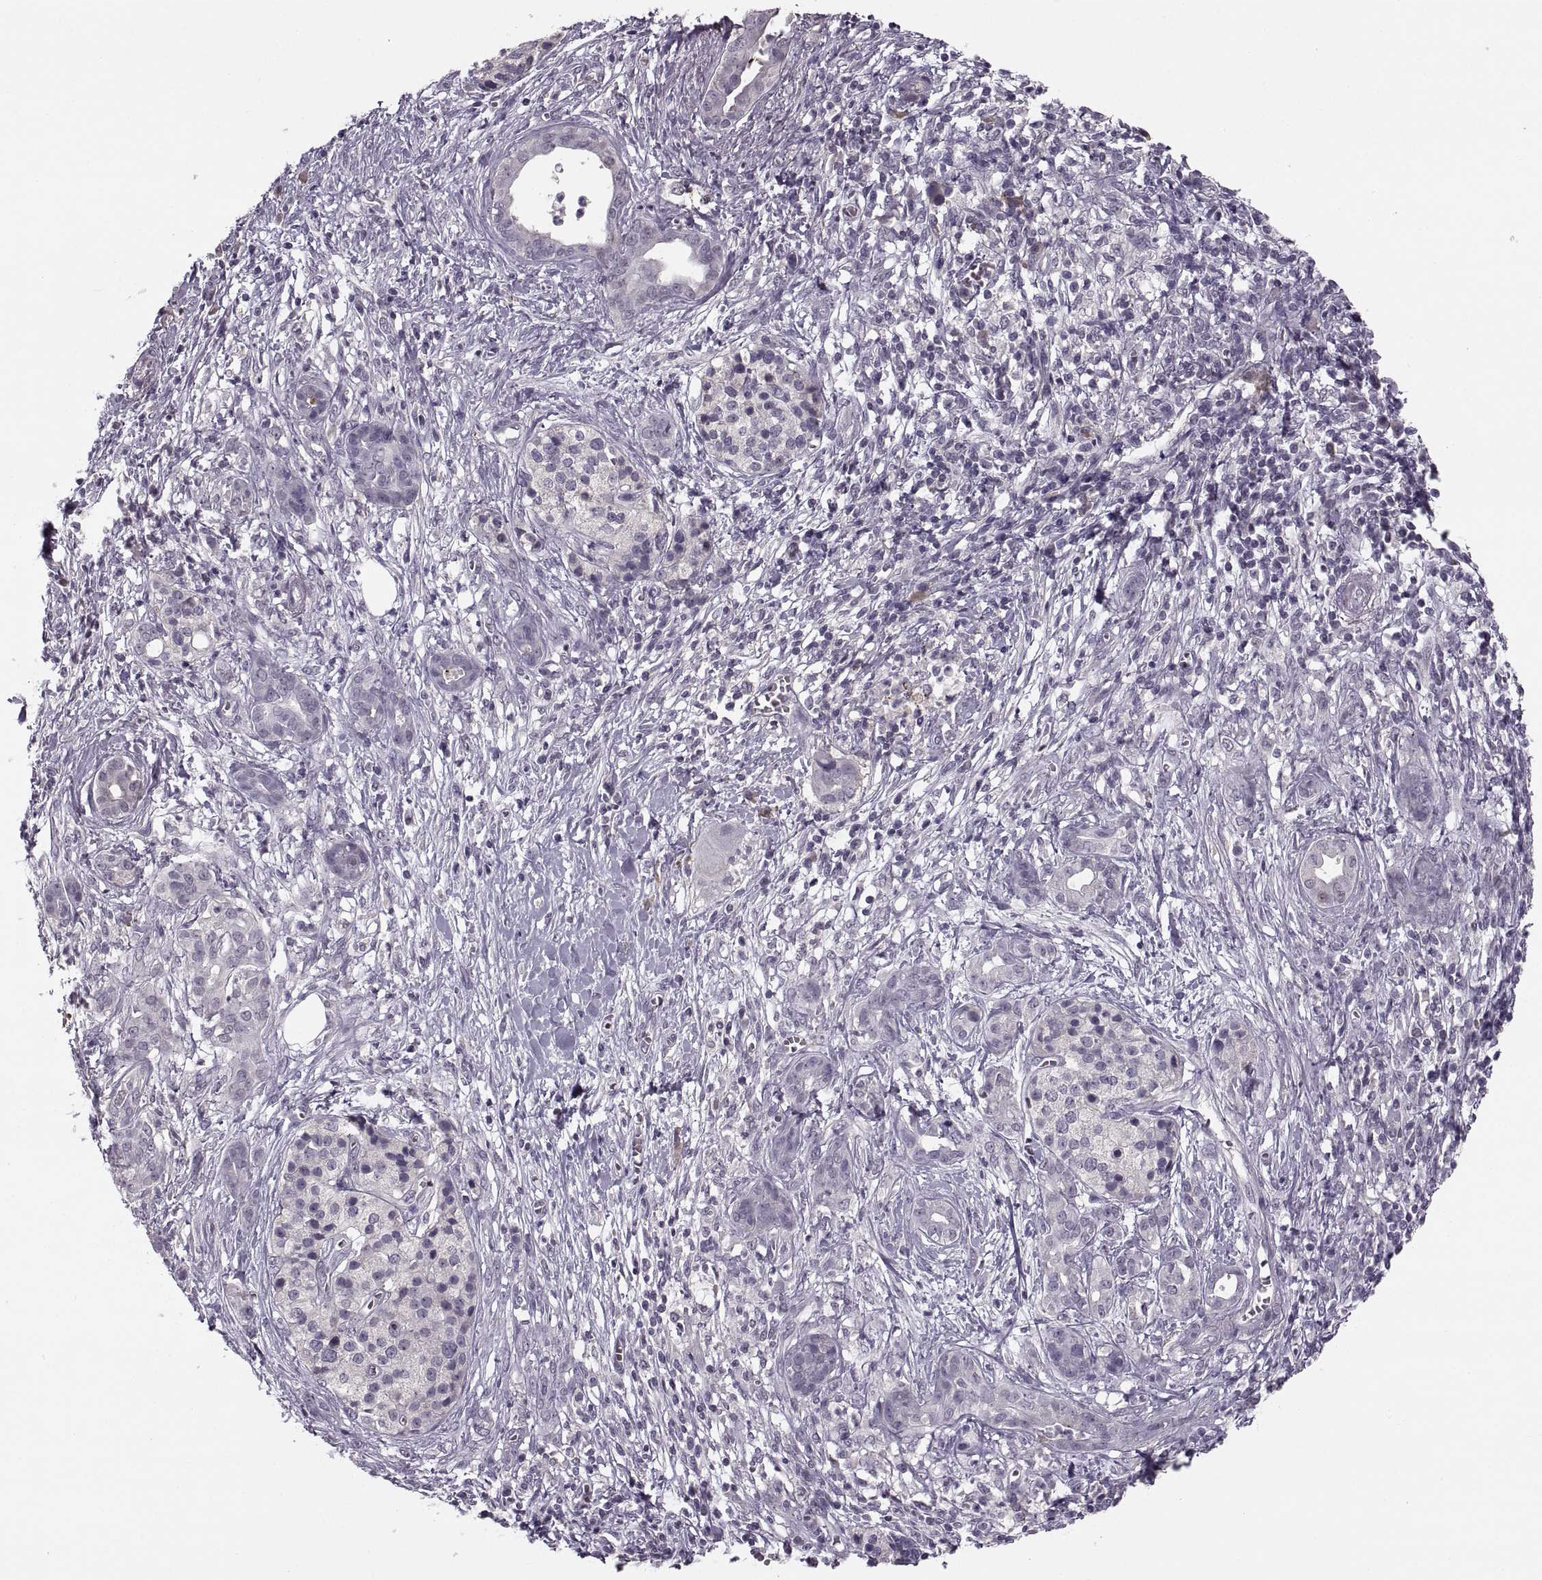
{"staining": {"intensity": "moderate", "quantity": "<25%", "location": "cytoplasmic/membranous"}, "tissue": "pancreatic cancer", "cell_type": "Tumor cells", "image_type": "cancer", "snomed": [{"axis": "morphology", "description": "Adenocarcinoma, NOS"}, {"axis": "topography", "description": "Pancreas"}], "caption": "This is an image of immunohistochemistry (IHC) staining of adenocarcinoma (pancreatic), which shows moderate staining in the cytoplasmic/membranous of tumor cells.", "gene": "CACNA1F", "patient": {"sex": "male", "age": 61}}